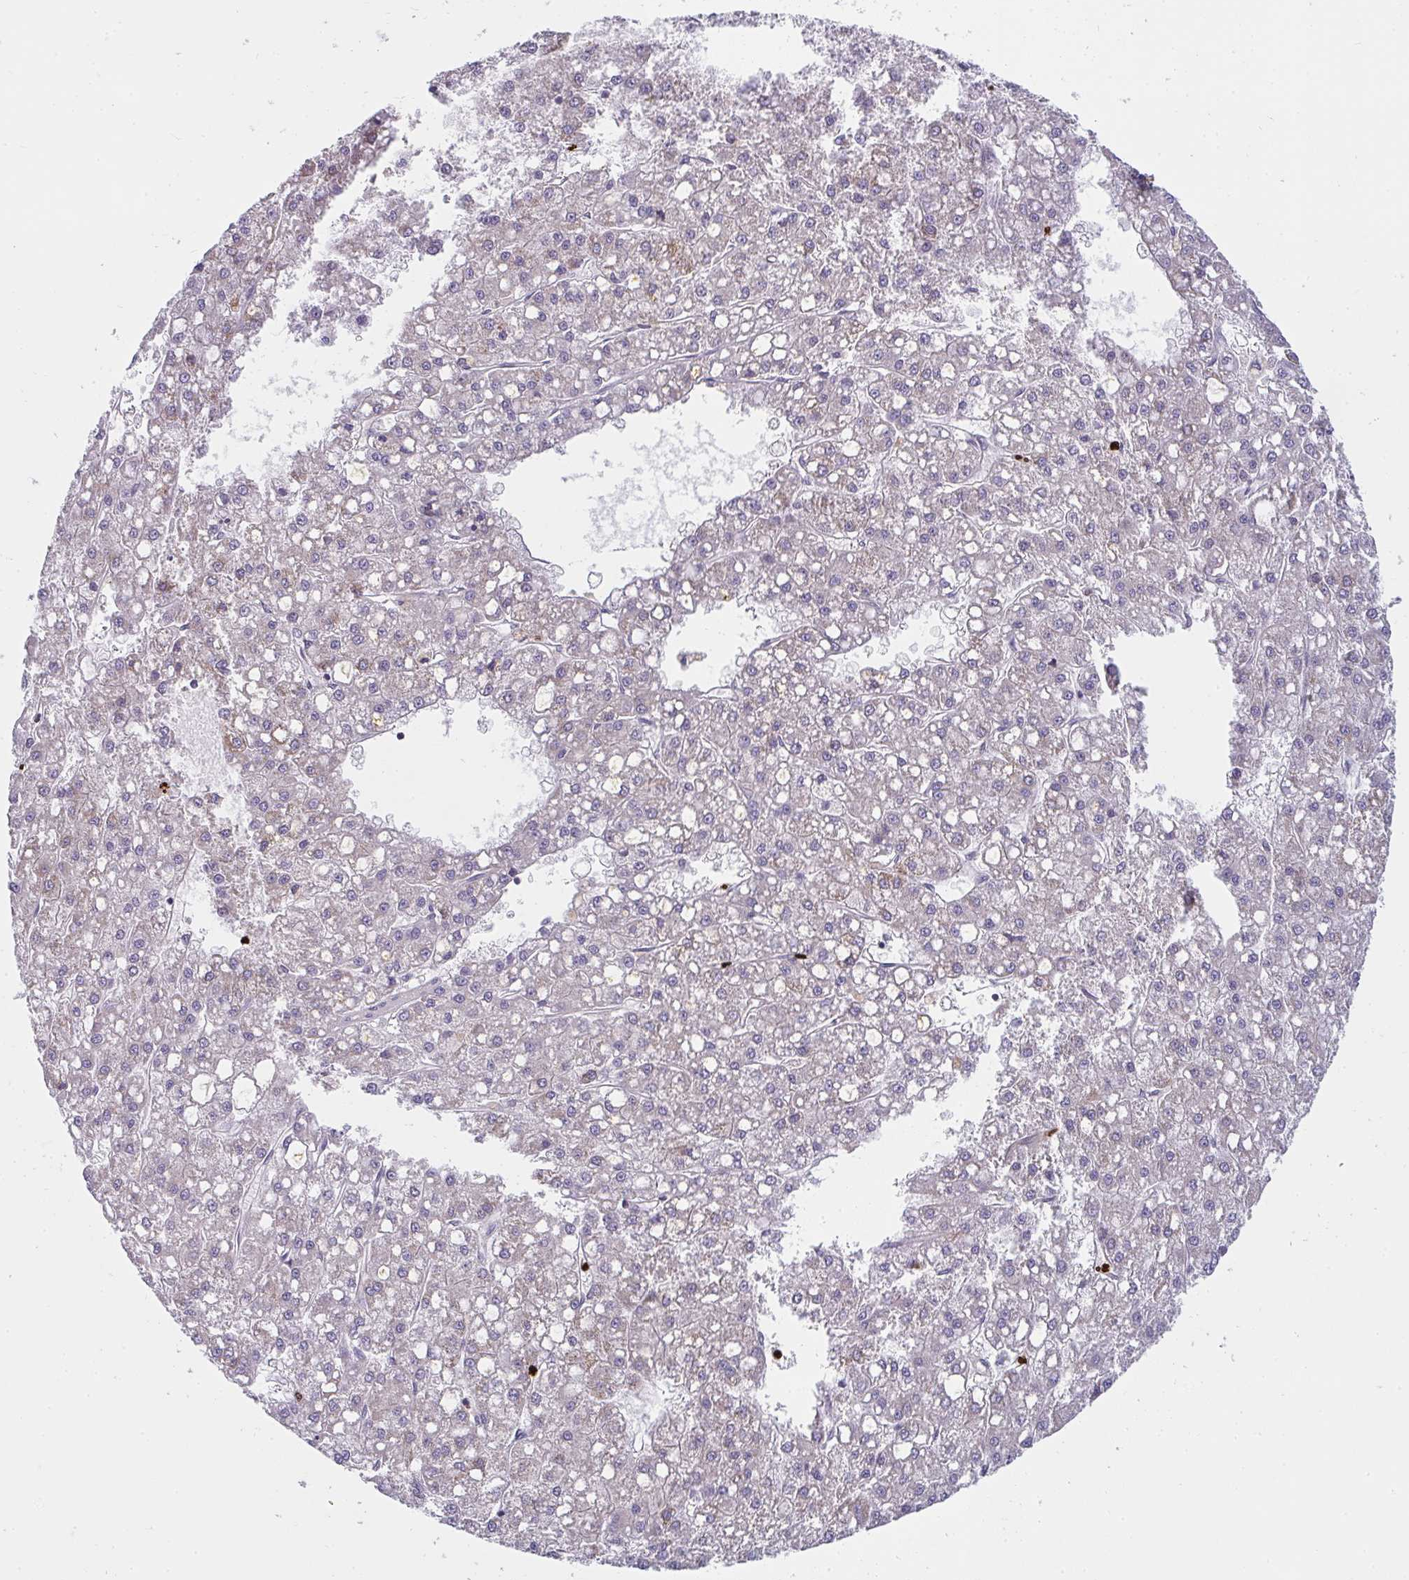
{"staining": {"intensity": "negative", "quantity": "none", "location": "none"}, "tissue": "liver cancer", "cell_type": "Tumor cells", "image_type": "cancer", "snomed": [{"axis": "morphology", "description": "Carcinoma, Hepatocellular, NOS"}, {"axis": "topography", "description": "Liver"}], "caption": "Liver cancer stained for a protein using immunohistochemistry (IHC) exhibits no staining tumor cells.", "gene": "CSF3R", "patient": {"sex": "male", "age": 67}}